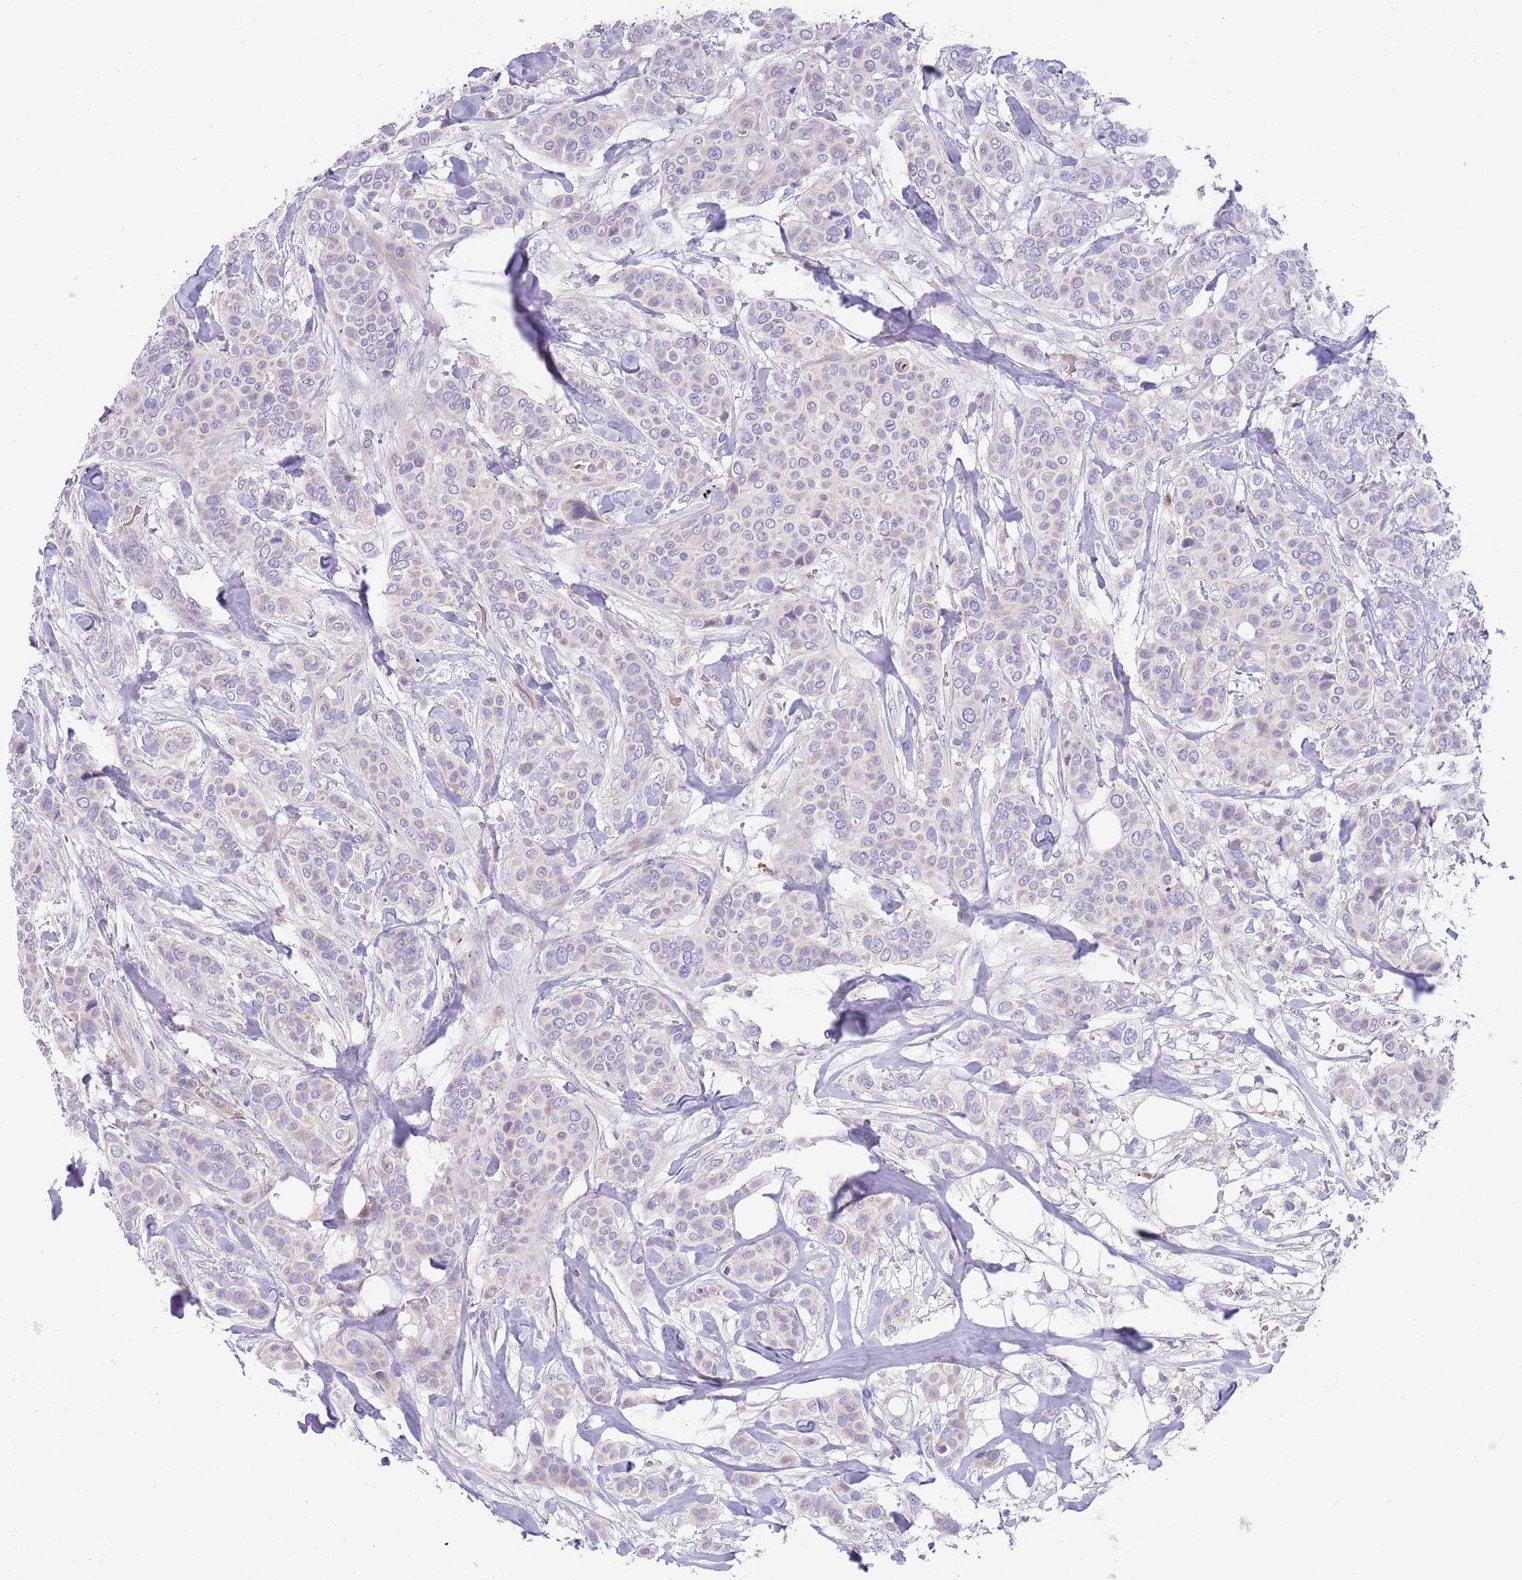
{"staining": {"intensity": "negative", "quantity": "none", "location": "none"}, "tissue": "breast cancer", "cell_type": "Tumor cells", "image_type": "cancer", "snomed": [{"axis": "morphology", "description": "Lobular carcinoma"}, {"axis": "topography", "description": "Breast"}], "caption": "A histopathology image of lobular carcinoma (breast) stained for a protein demonstrates no brown staining in tumor cells. (DAB immunohistochemistry with hematoxylin counter stain).", "gene": "DDHD1", "patient": {"sex": "female", "age": 51}}